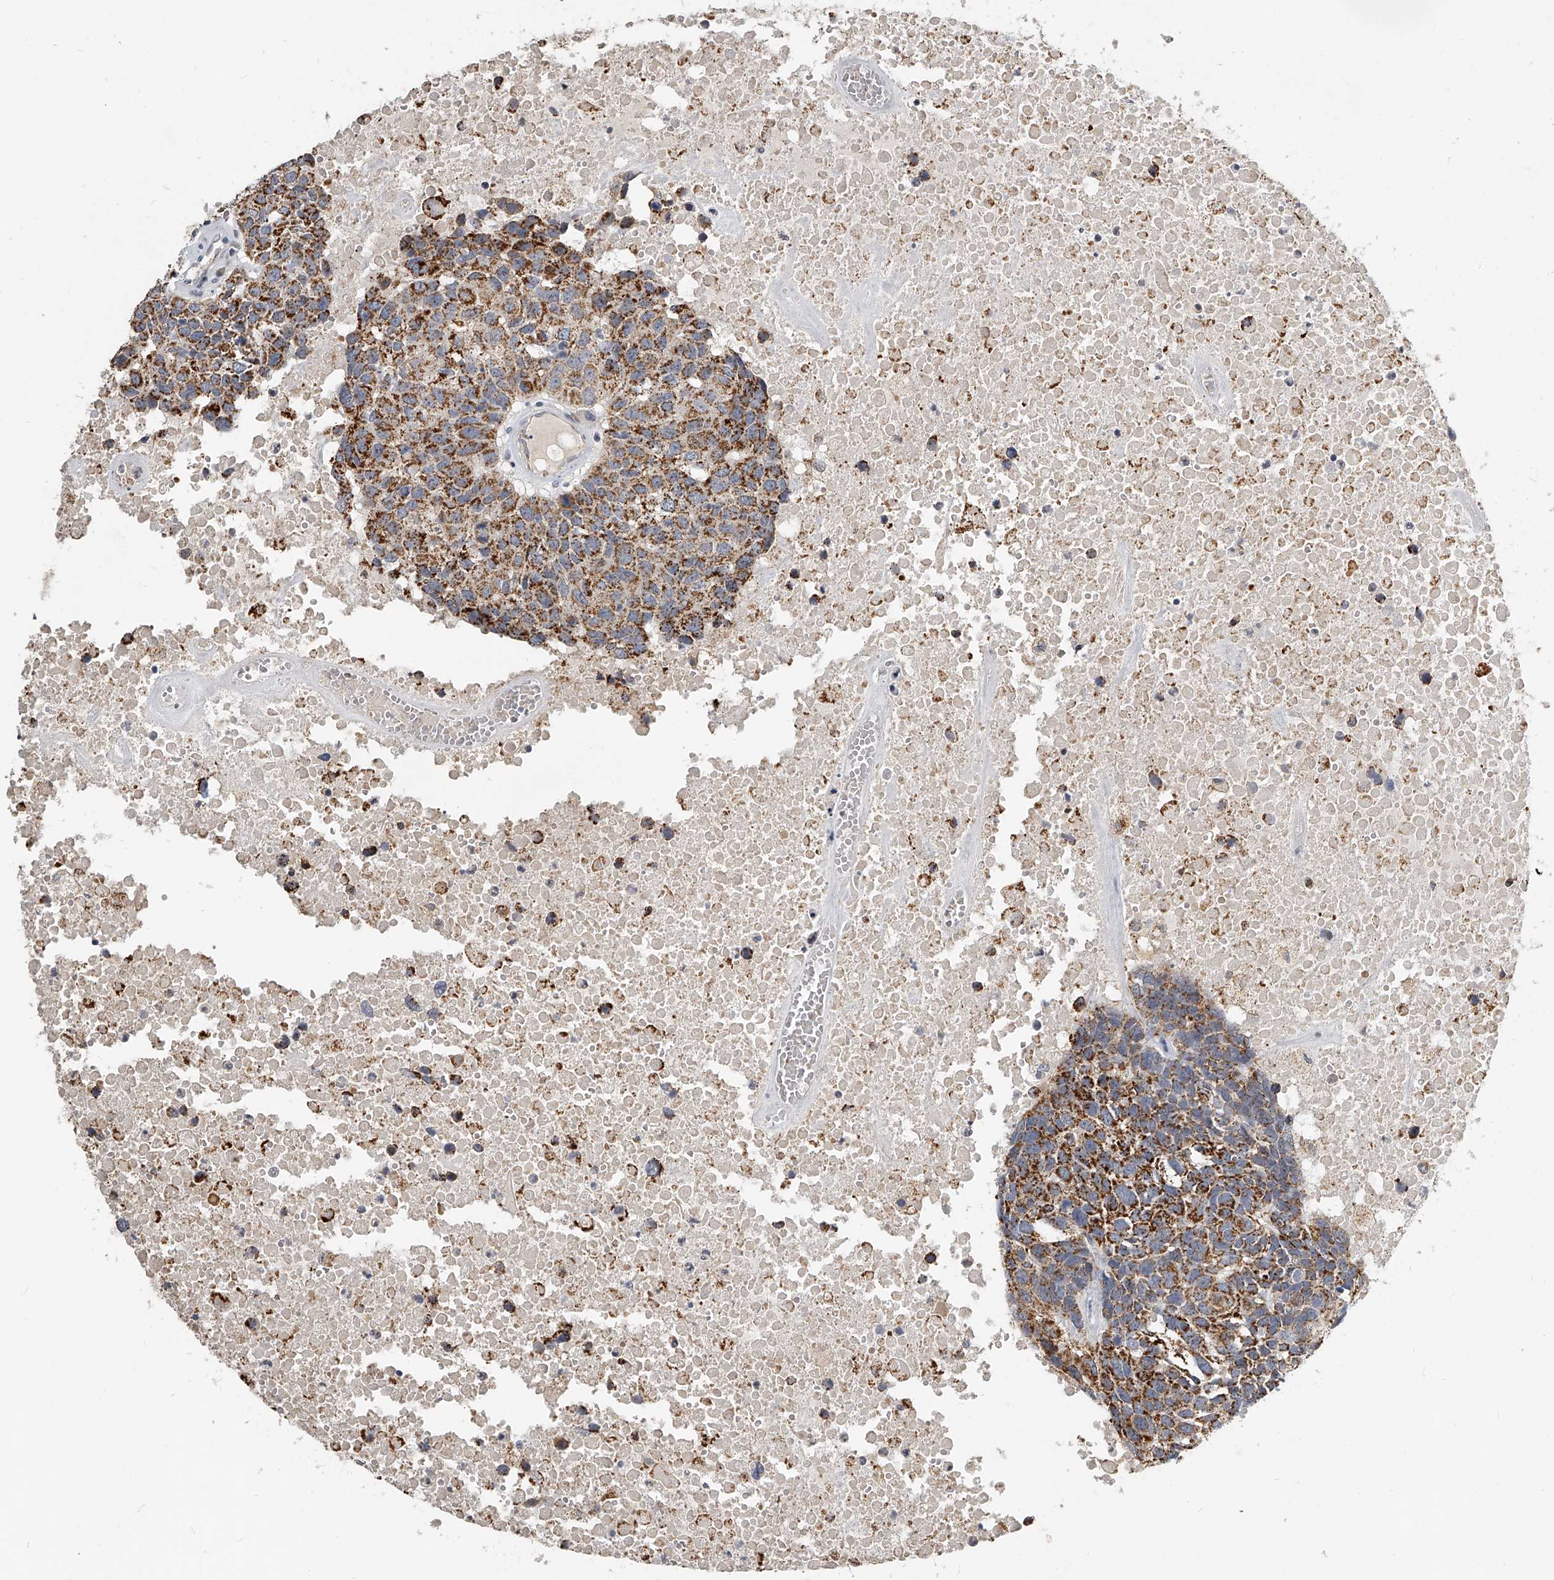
{"staining": {"intensity": "strong", "quantity": ">75%", "location": "cytoplasmic/membranous"}, "tissue": "head and neck cancer", "cell_type": "Tumor cells", "image_type": "cancer", "snomed": [{"axis": "morphology", "description": "Squamous cell carcinoma, NOS"}, {"axis": "topography", "description": "Head-Neck"}], "caption": "The photomicrograph demonstrates immunohistochemical staining of head and neck cancer. There is strong cytoplasmic/membranous expression is seen in about >75% of tumor cells.", "gene": "KLHL7", "patient": {"sex": "male", "age": 66}}